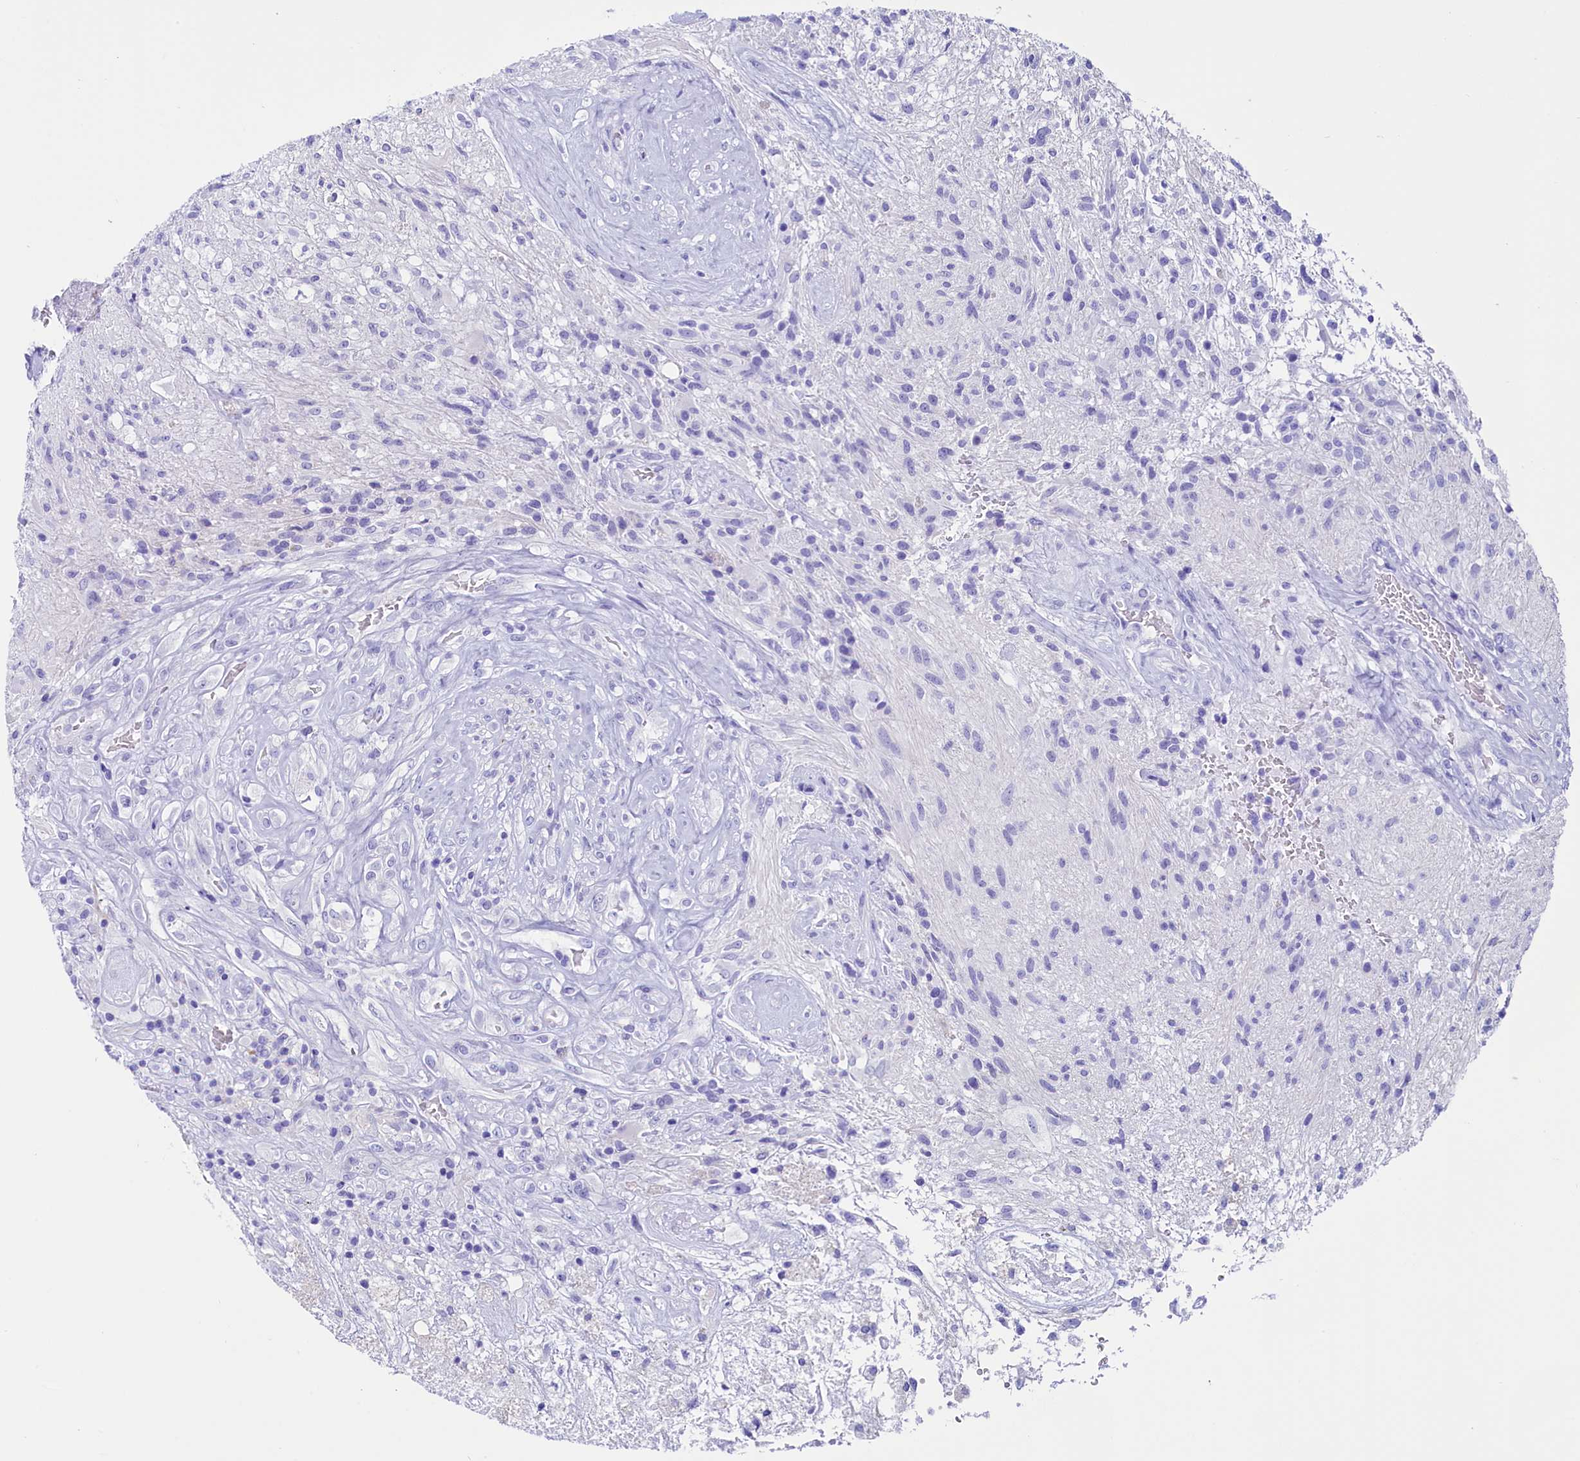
{"staining": {"intensity": "negative", "quantity": "none", "location": "none"}, "tissue": "glioma", "cell_type": "Tumor cells", "image_type": "cancer", "snomed": [{"axis": "morphology", "description": "Glioma, malignant, High grade"}, {"axis": "topography", "description": "Brain"}], "caption": "Human glioma stained for a protein using immunohistochemistry demonstrates no positivity in tumor cells.", "gene": "PDILT", "patient": {"sex": "male", "age": 56}}